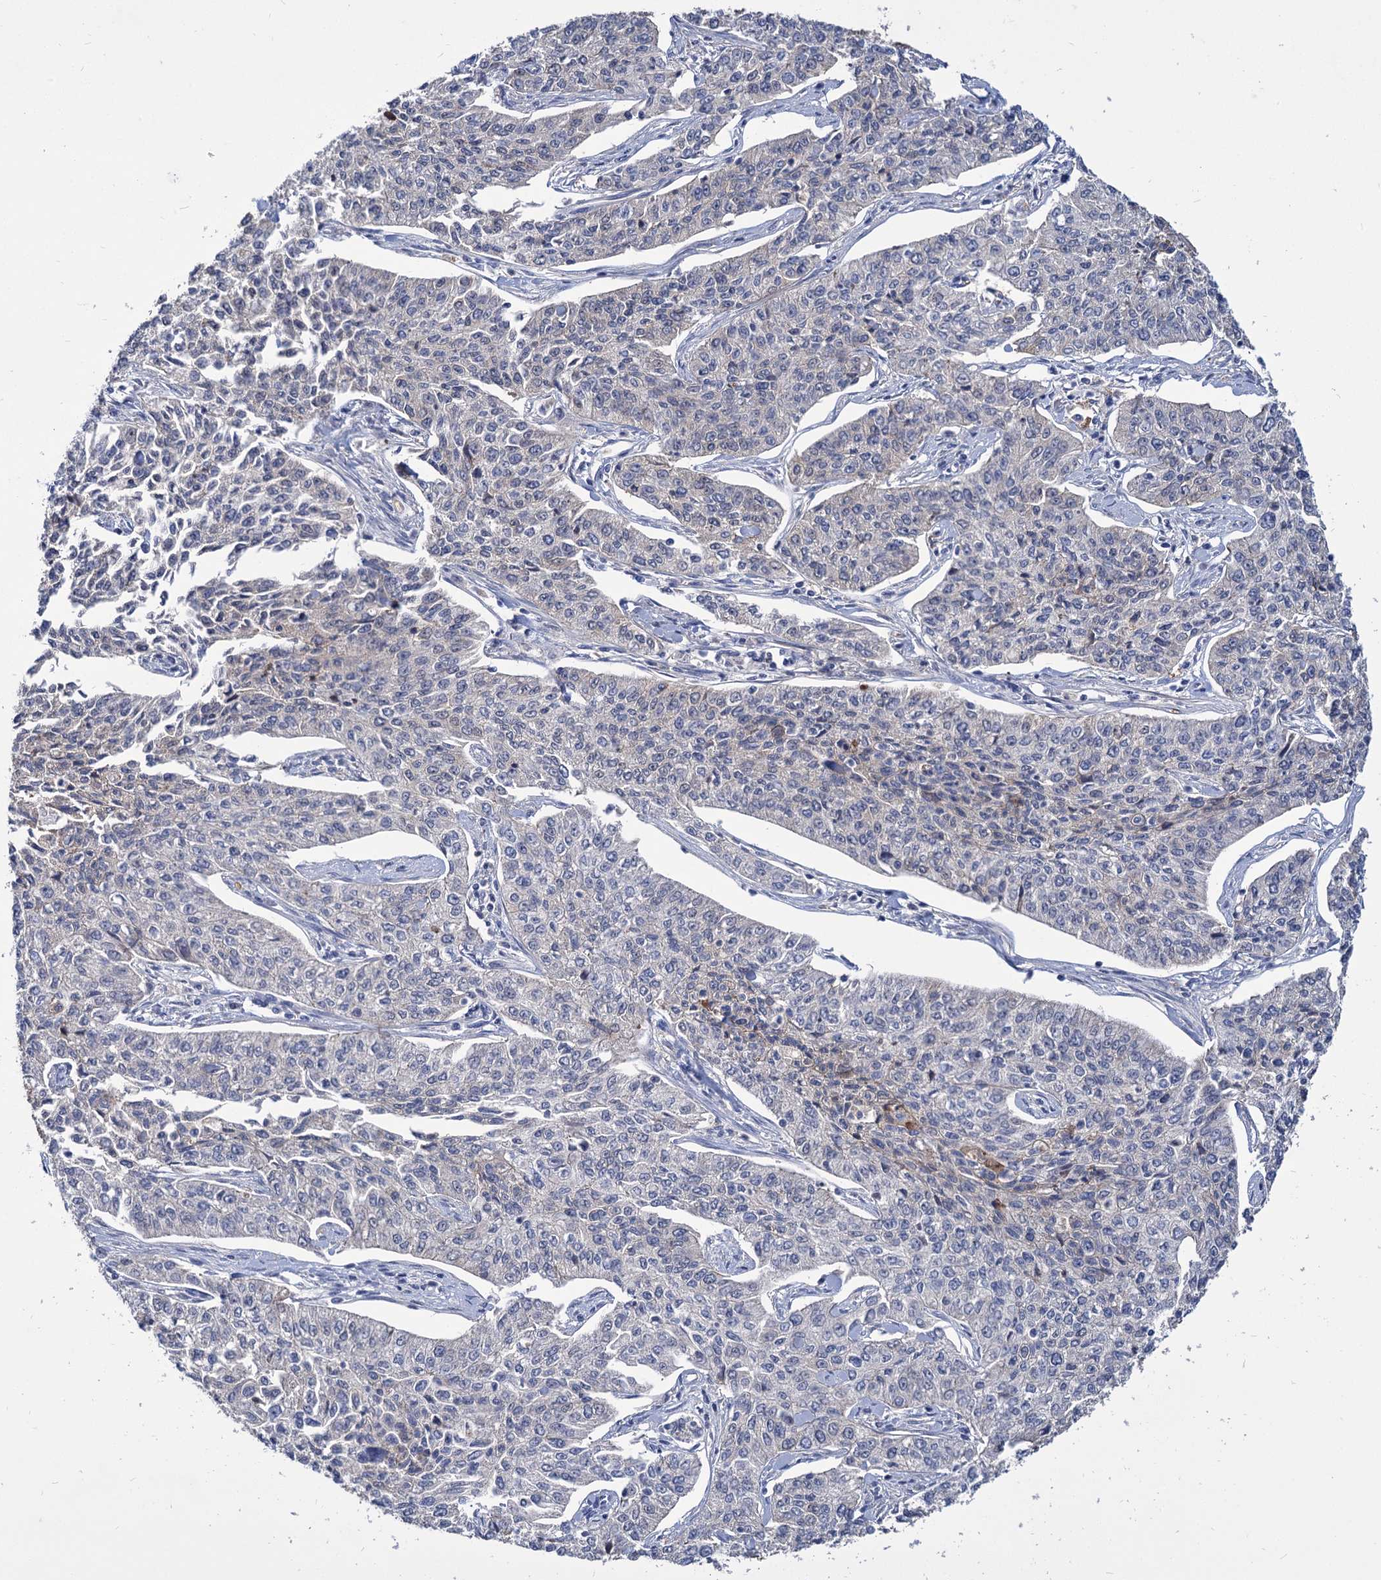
{"staining": {"intensity": "negative", "quantity": "none", "location": "none"}, "tissue": "cervical cancer", "cell_type": "Tumor cells", "image_type": "cancer", "snomed": [{"axis": "morphology", "description": "Squamous cell carcinoma, NOS"}, {"axis": "topography", "description": "Cervix"}], "caption": "This is an immunohistochemistry (IHC) image of human cervical cancer. There is no expression in tumor cells.", "gene": "GCLC", "patient": {"sex": "female", "age": 35}}